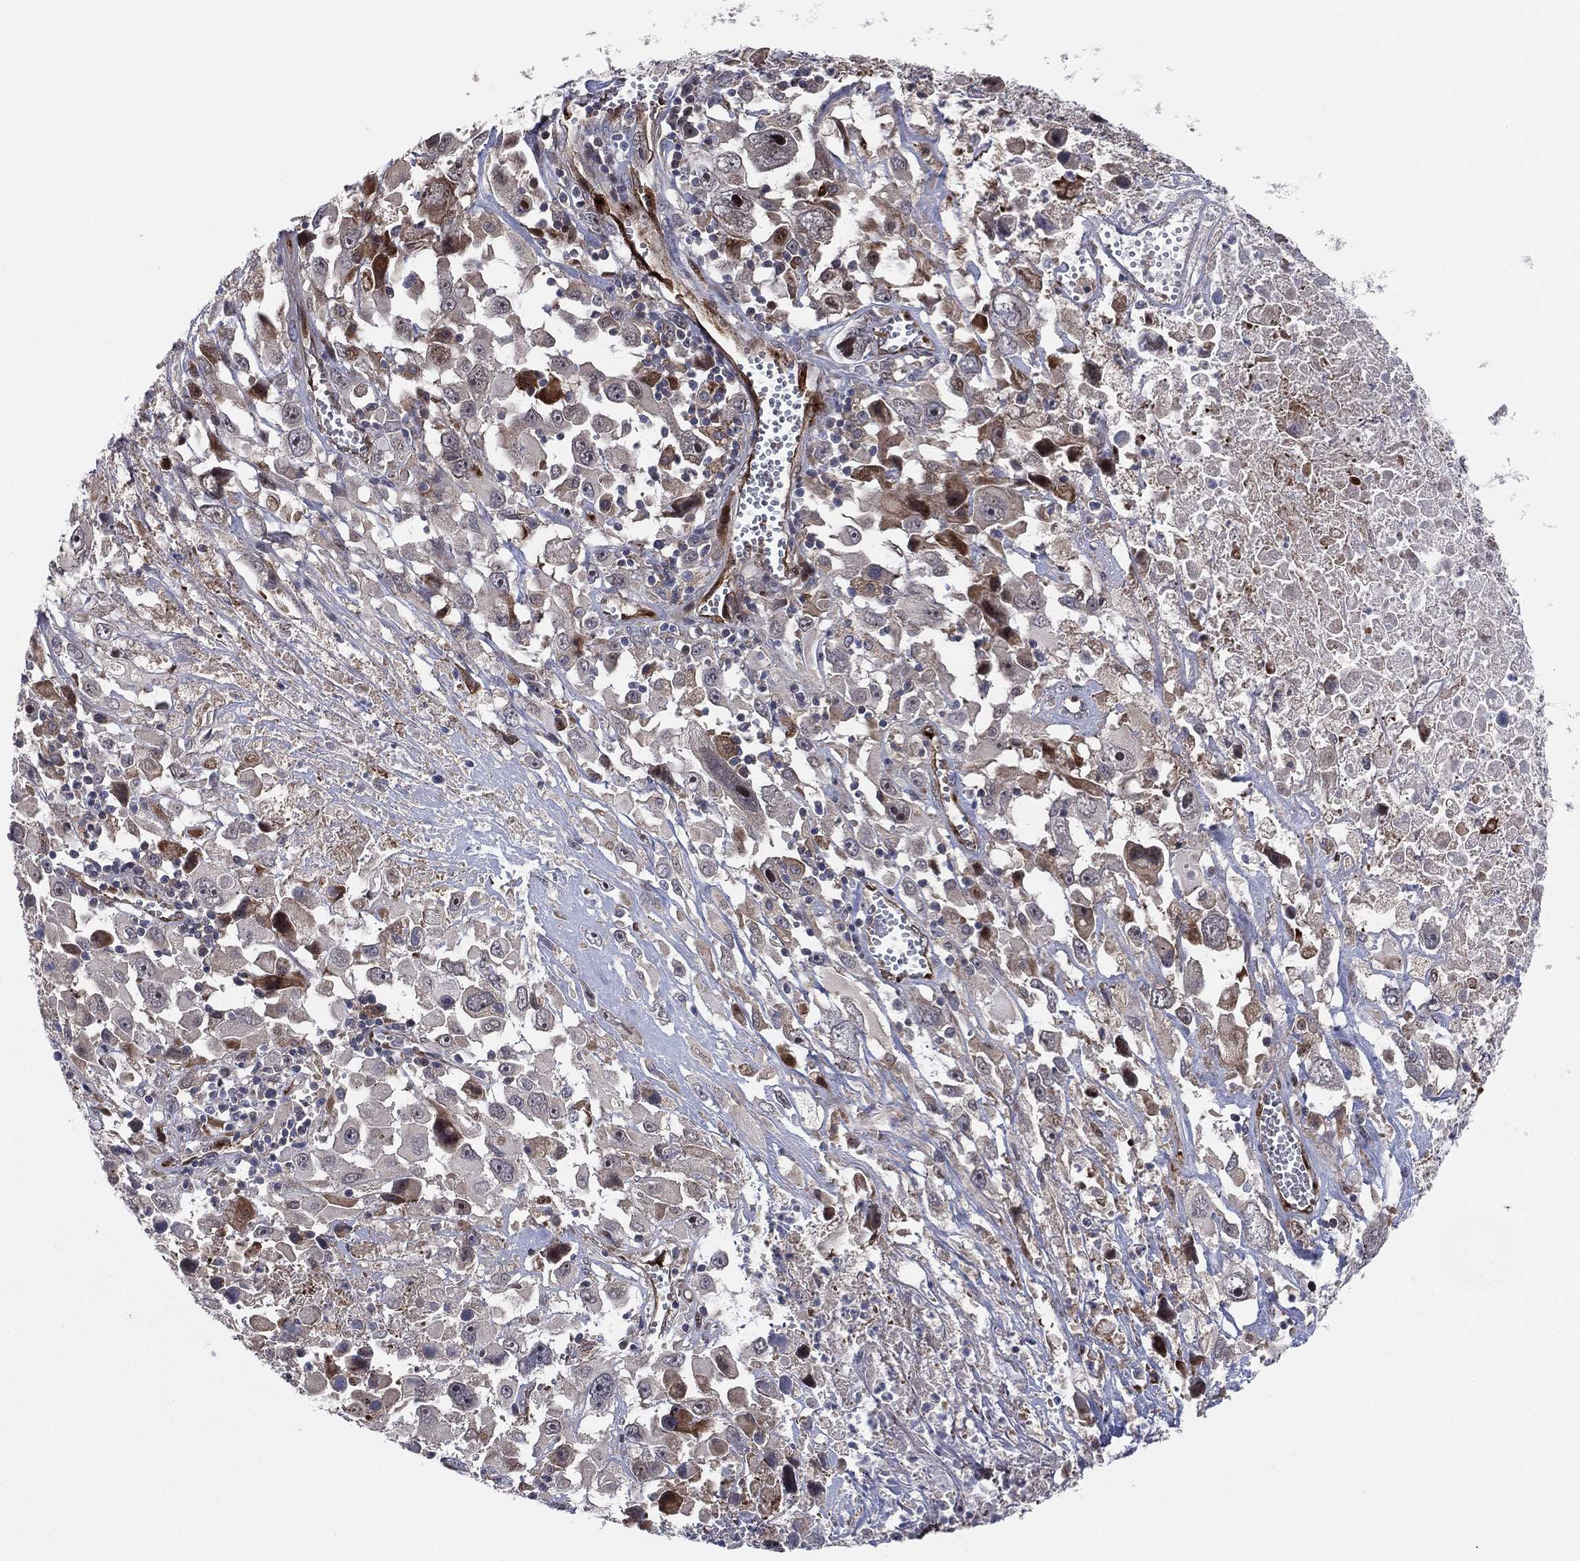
{"staining": {"intensity": "weak", "quantity": "<25%", "location": "cytoplasmic/membranous"}, "tissue": "melanoma", "cell_type": "Tumor cells", "image_type": "cancer", "snomed": [{"axis": "morphology", "description": "Malignant melanoma, Metastatic site"}, {"axis": "topography", "description": "Soft tissue"}], "caption": "Tumor cells are negative for brown protein staining in melanoma.", "gene": "UTP14A", "patient": {"sex": "male", "age": 50}}